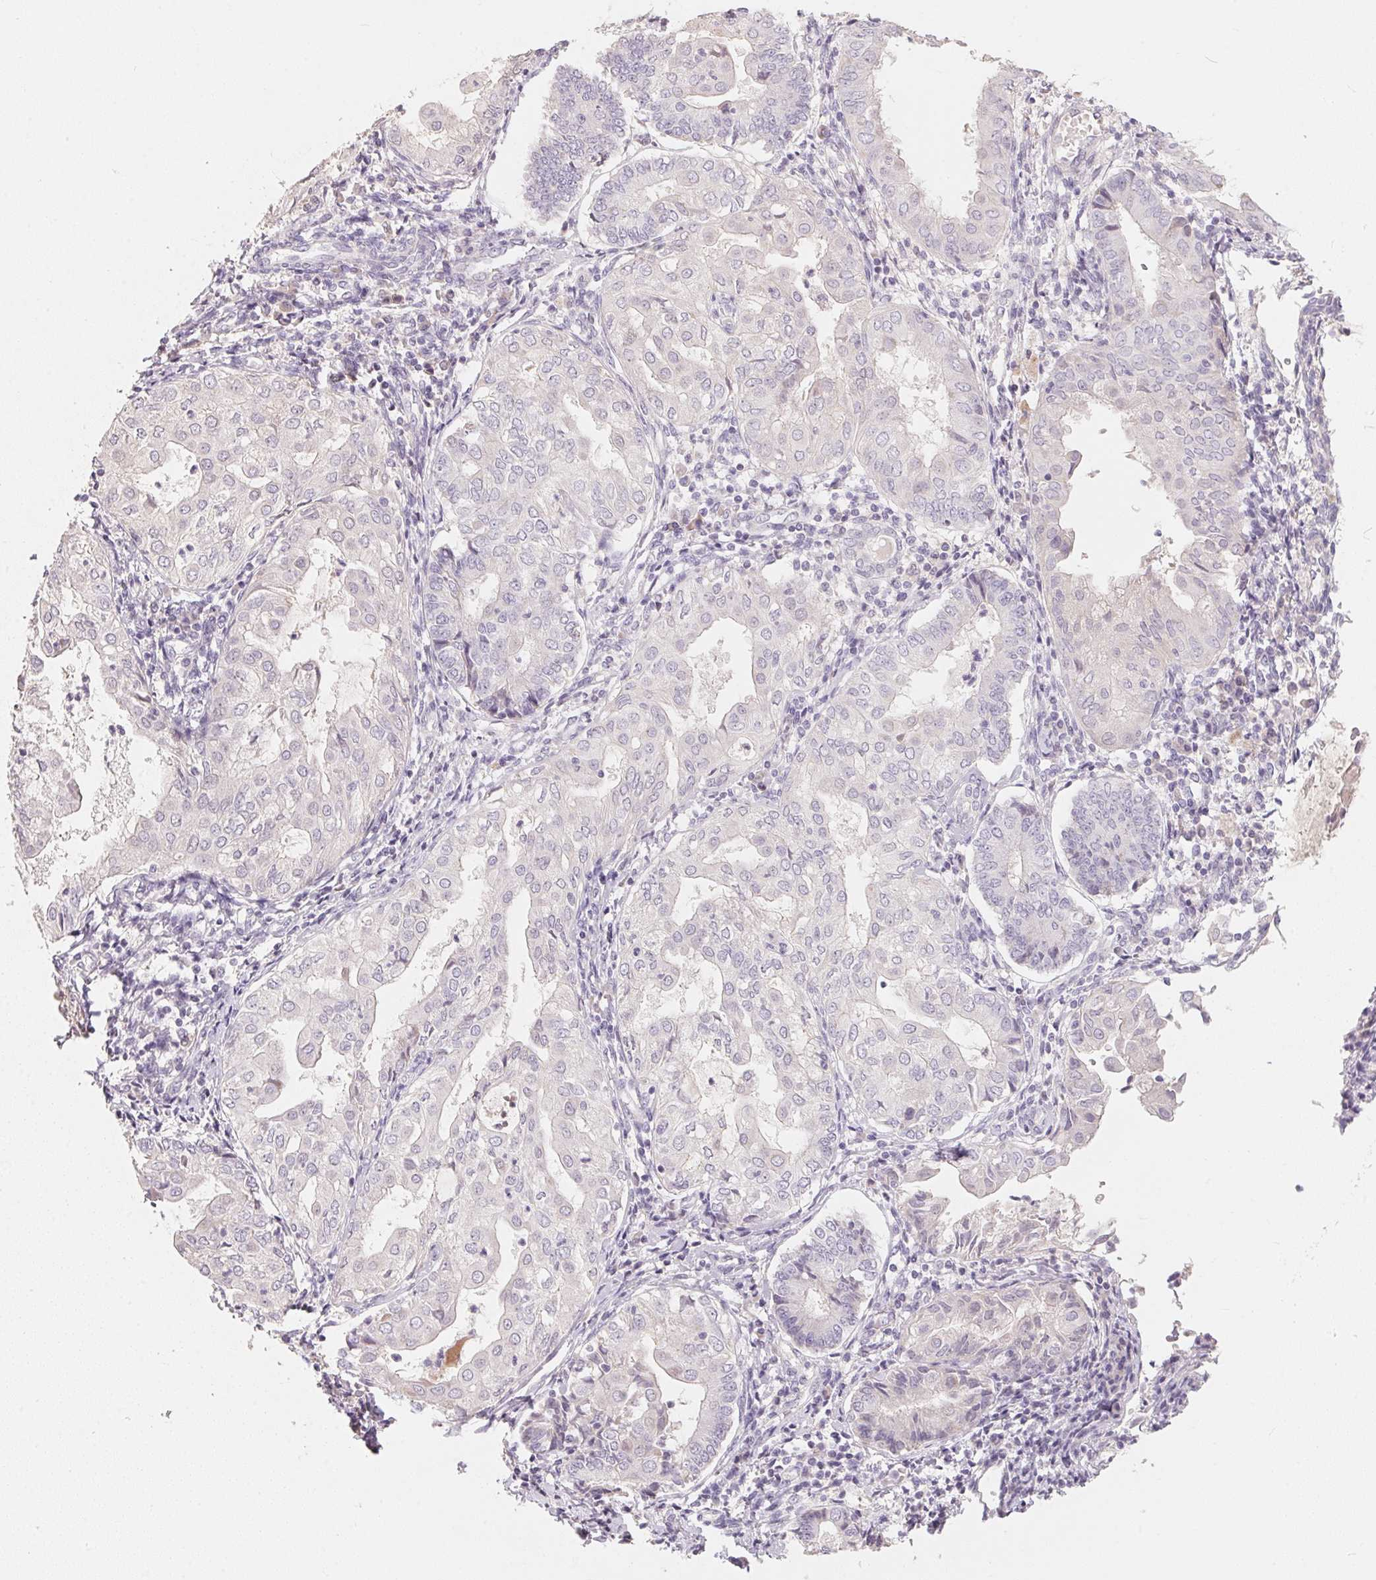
{"staining": {"intensity": "negative", "quantity": "none", "location": "none"}, "tissue": "endometrial cancer", "cell_type": "Tumor cells", "image_type": "cancer", "snomed": [{"axis": "morphology", "description": "Adenocarcinoma, NOS"}, {"axis": "topography", "description": "Endometrium"}], "caption": "The IHC histopathology image has no significant expression in tumor cells of endometrial cancer tissue.", "gene": "TP53AIP1", "patient": {"sex": "female", "age": 68}}